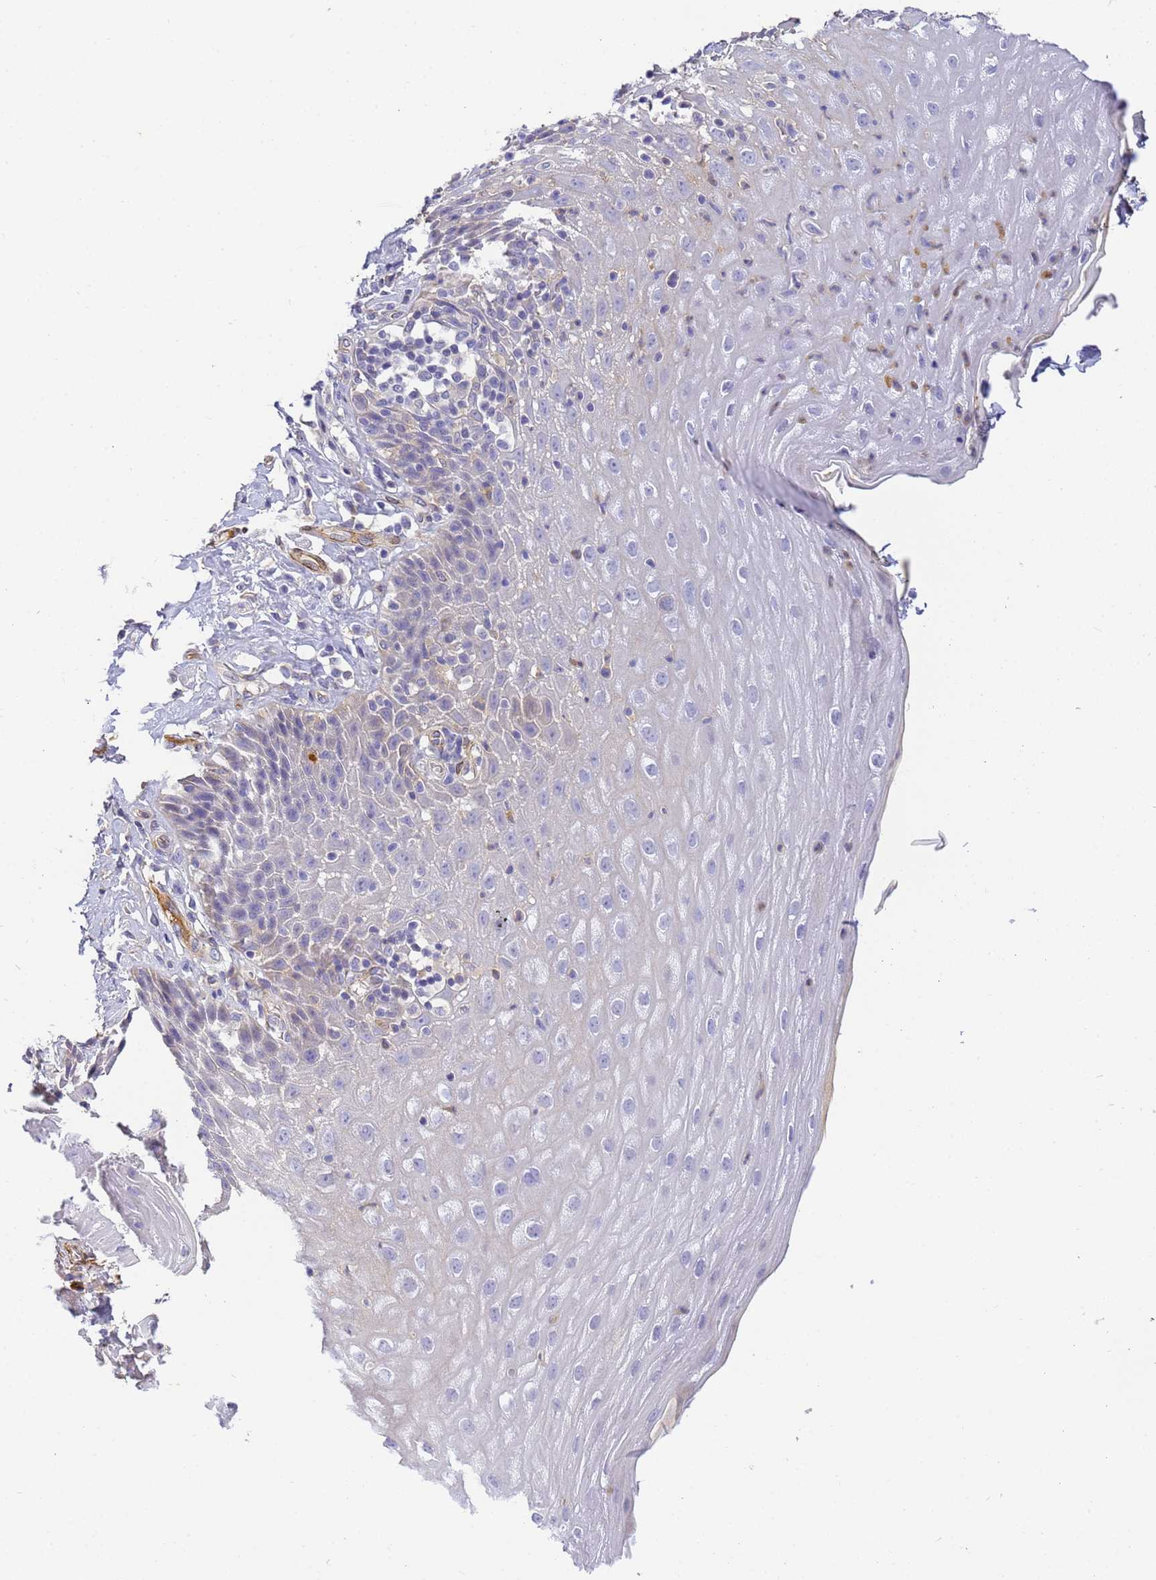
{"staining": {"intensity": "negative", "quantity": "none", "location": "none"}, "tissue": "esophagus", "cell_type": "Squamous epithelial cells", "image_type": "normal", "snomed": [{"axis": "morphology", "description": "Normal tissue, NOS"}, {"axis": "topography", "description": "Esophagus"}], "caption": "Immunohistochemistry (IHC) of unremarkable human esophagus shows no positivity in squamous epithelial cells.", "gene": "CFHR1", "patient": {"sex": "female", "age": 61}}